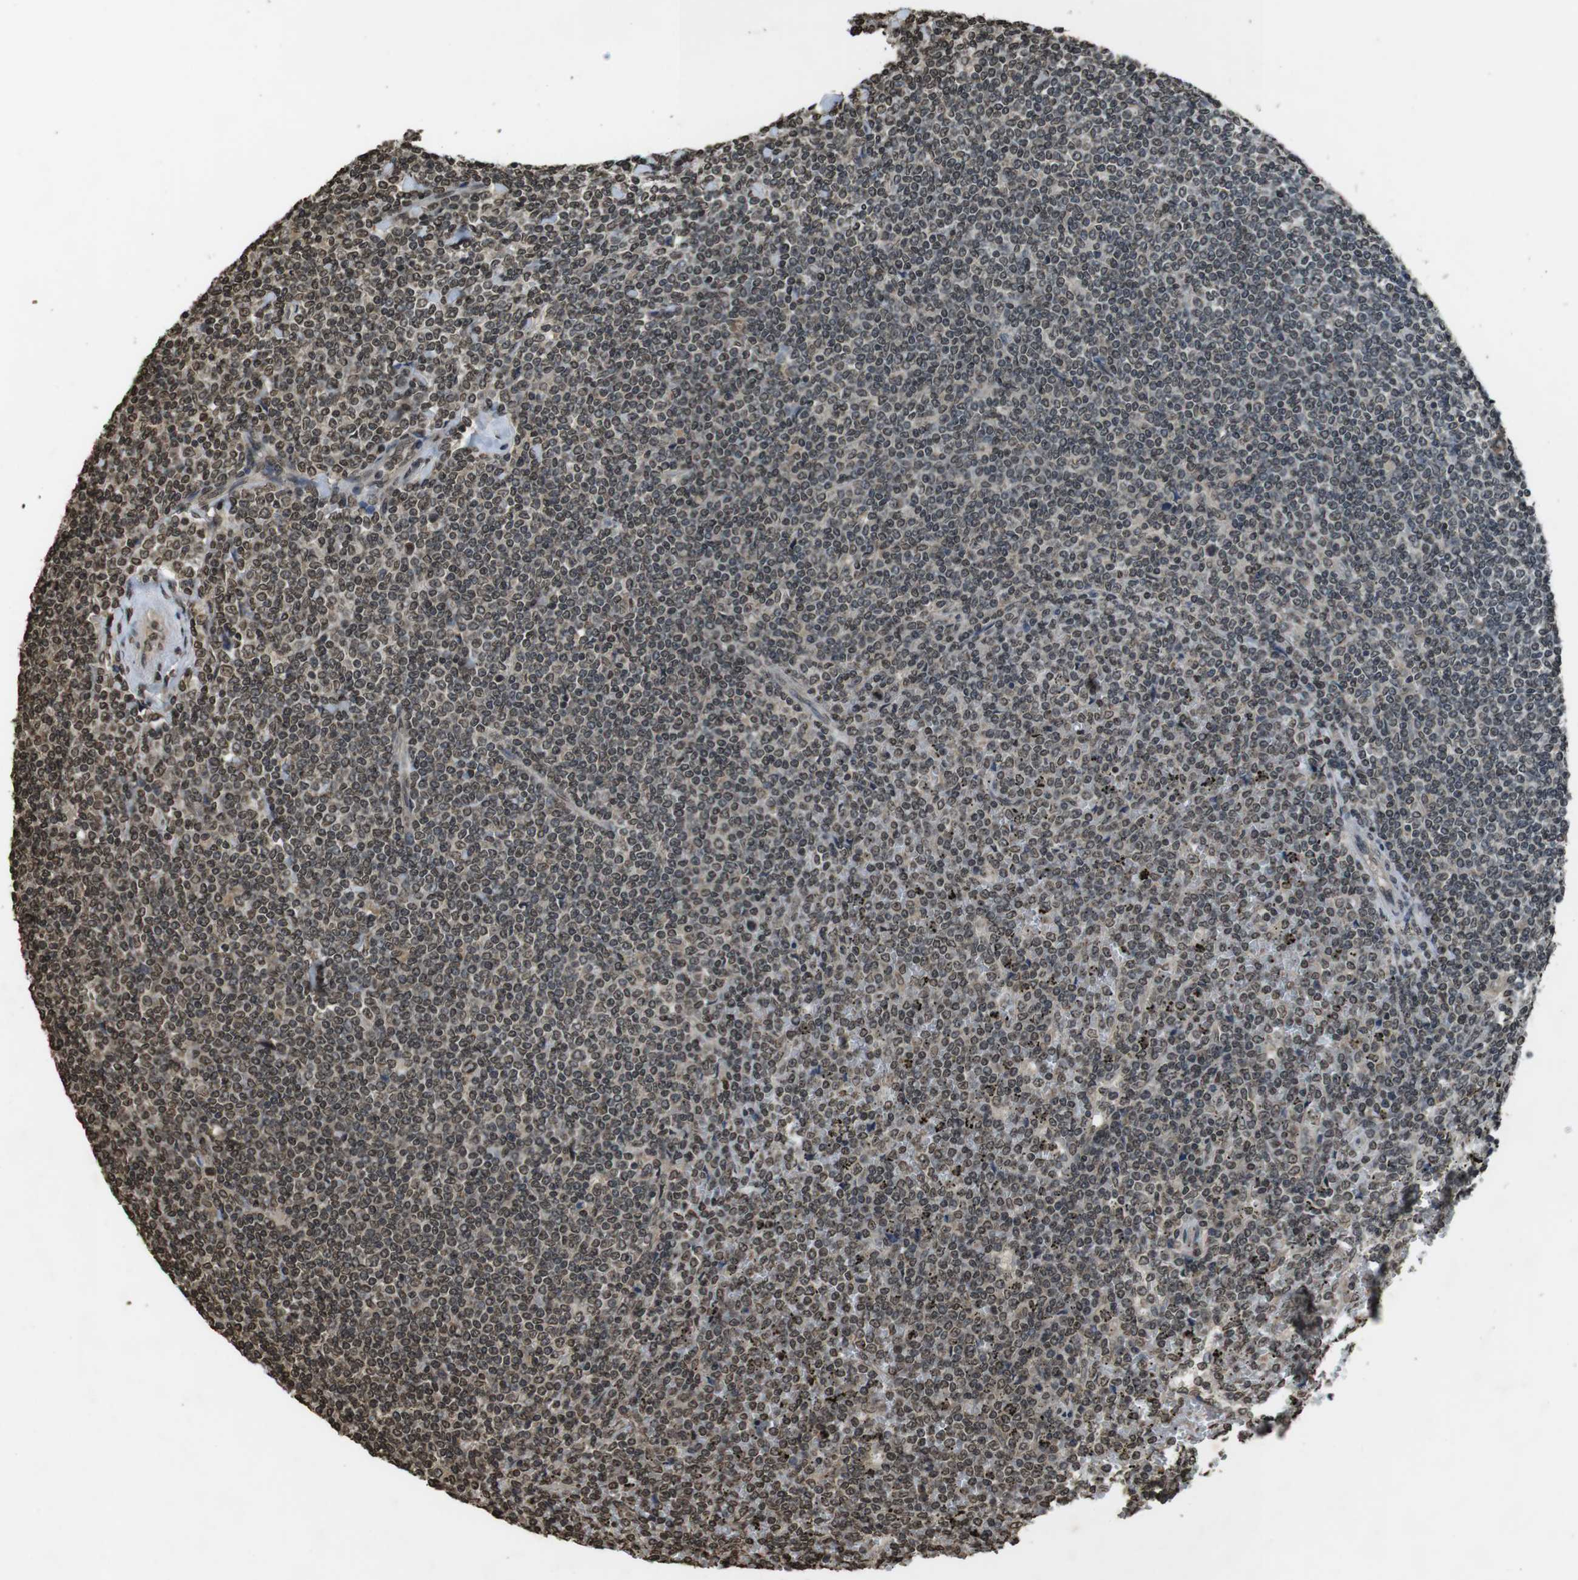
{"staining": {"intensity": "moderate", "quantity": "25%-75%", "location": "nuclear"}, "tissue": "lymphoma", "cell_type": "Tumor cells", "image_type": "cancer", "snomed": [{"axis": "morphology", "description": "Malignant lymphoma, non-Hodgkin's type, Low grade"}, {"axis": "topography", "description": "Spleen"}], "caption": "DAB (3,3'-diaminobenzidine) immunohistochemical staining of lymphoma exhibits moderate nuclear protein staining in approximately 25%-75% of tumor cells. The staining is performed using DAB (3,3'-diaminobenzidine) brown chromogen to label protein expression. The nuclei are counter-stained blue using hematoxylin.", "gene": "MAF", "patient": {"sex": "female", "age": 19}}